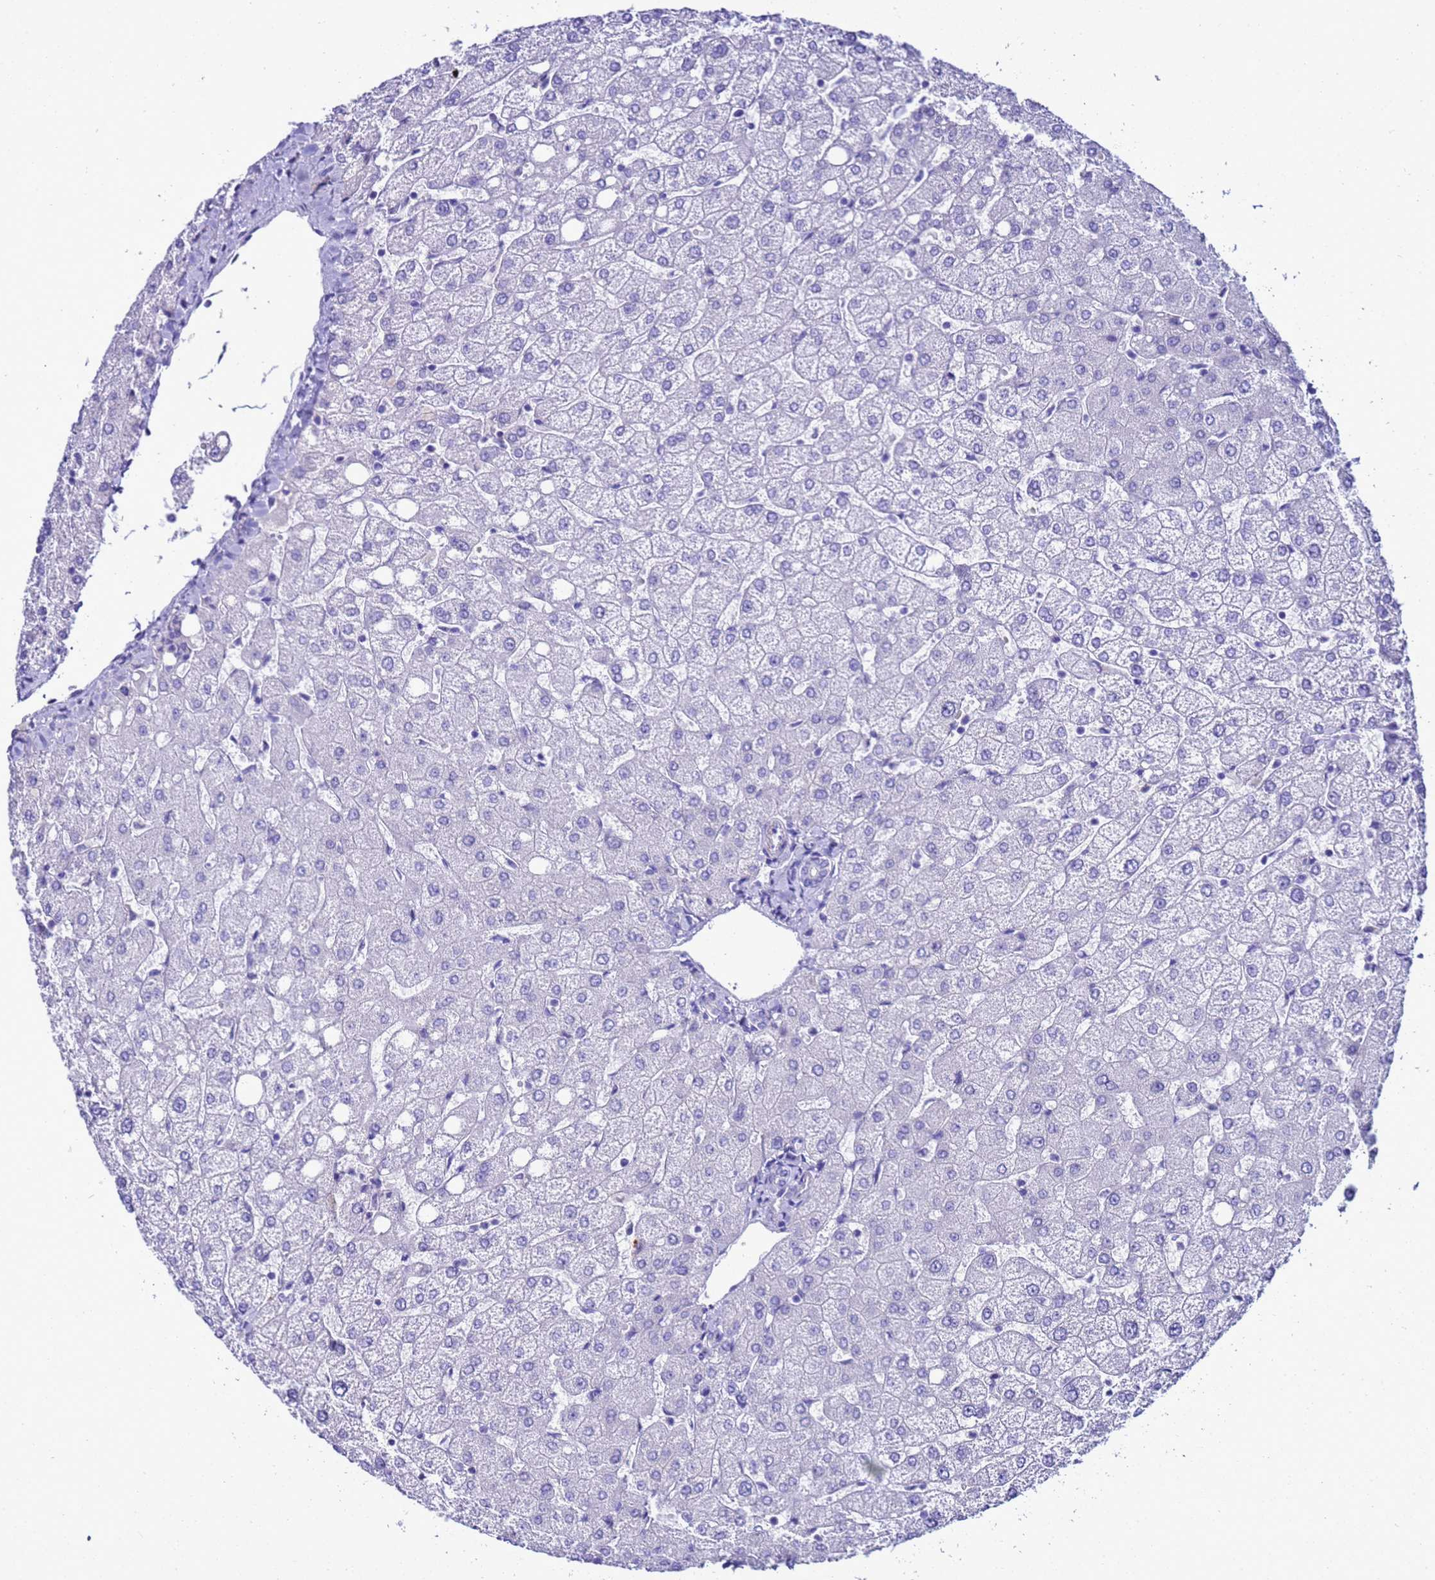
{"staining": {"intensity": "negative", "quantity": "none", "location": "none"}, "tissue": "liver", "cell_type": "Cholangiocytes", "image_type": "normal", "snomed": [{"axis": "morphology", "description": "Normal tissue, NOS"}, {"axis": "topography", "description": "Liver"}], "caption": "IHC of benign human liver displays no staining in cholangiocytes.", "gene": "BEST2", "patient": {"sex": "female", "age": 54}}